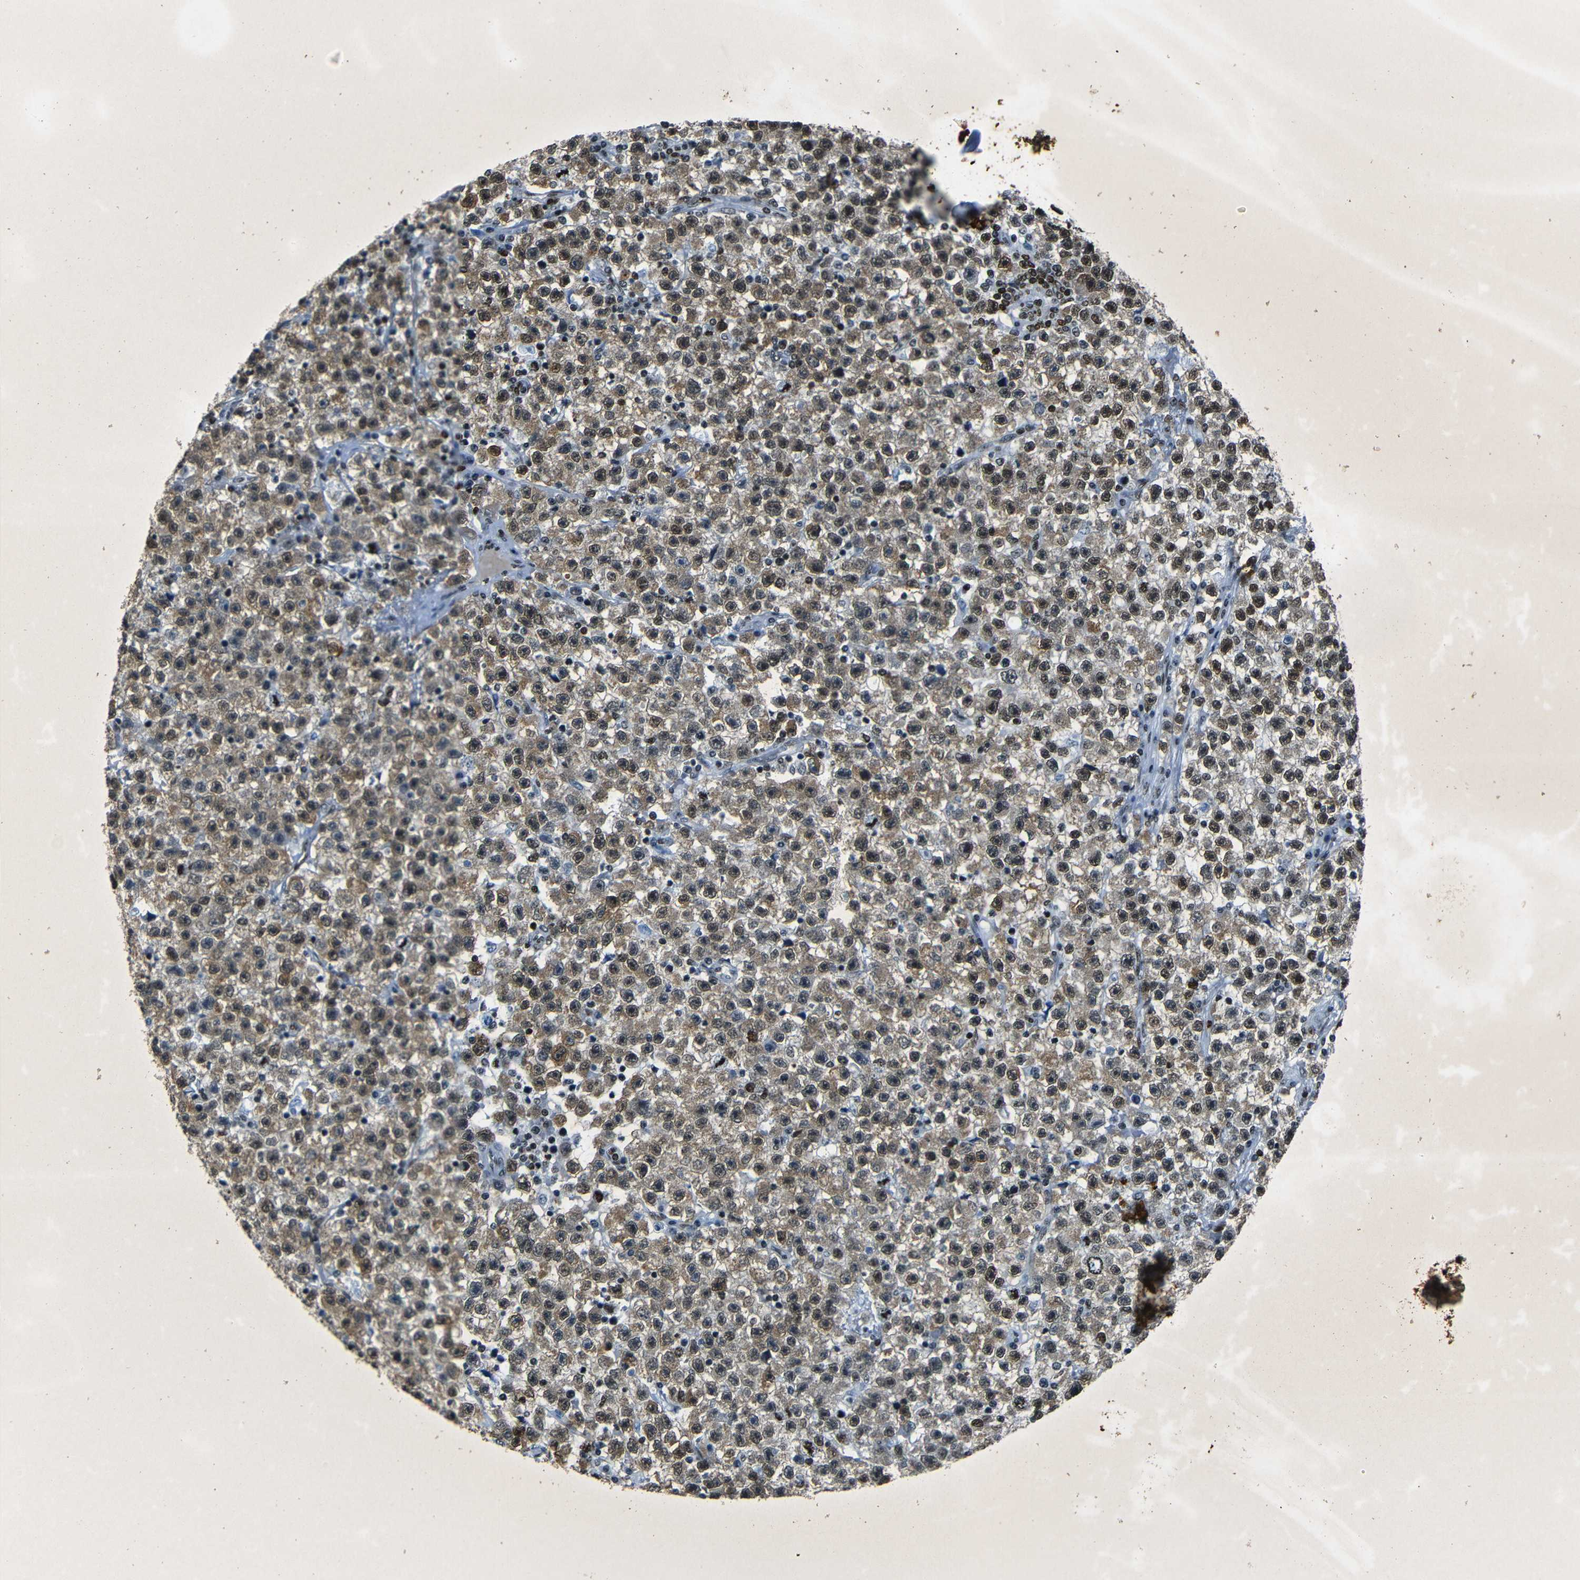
{"staining": {"intensity": "strong", "quantity": ">75%", "location": "cytoplasmic/membranous,nuclear"}, "tissue": "testis cancer", "cell_type": "Tumor cells", "image_type": "cancer", "snomed": [{"axis": "morphology", "description": "Seminoma, NOS"}, {"axis": "topography", "description": "Testis"}], "caption": "Testis cancer stained with DAB IHC shows high levels of strong cytoplasmic/membranous and nuclear positivity in approximately >75% of tumor cells.", "gene": "HMGN1", "patient": {"sex": "male", "age": 22}}